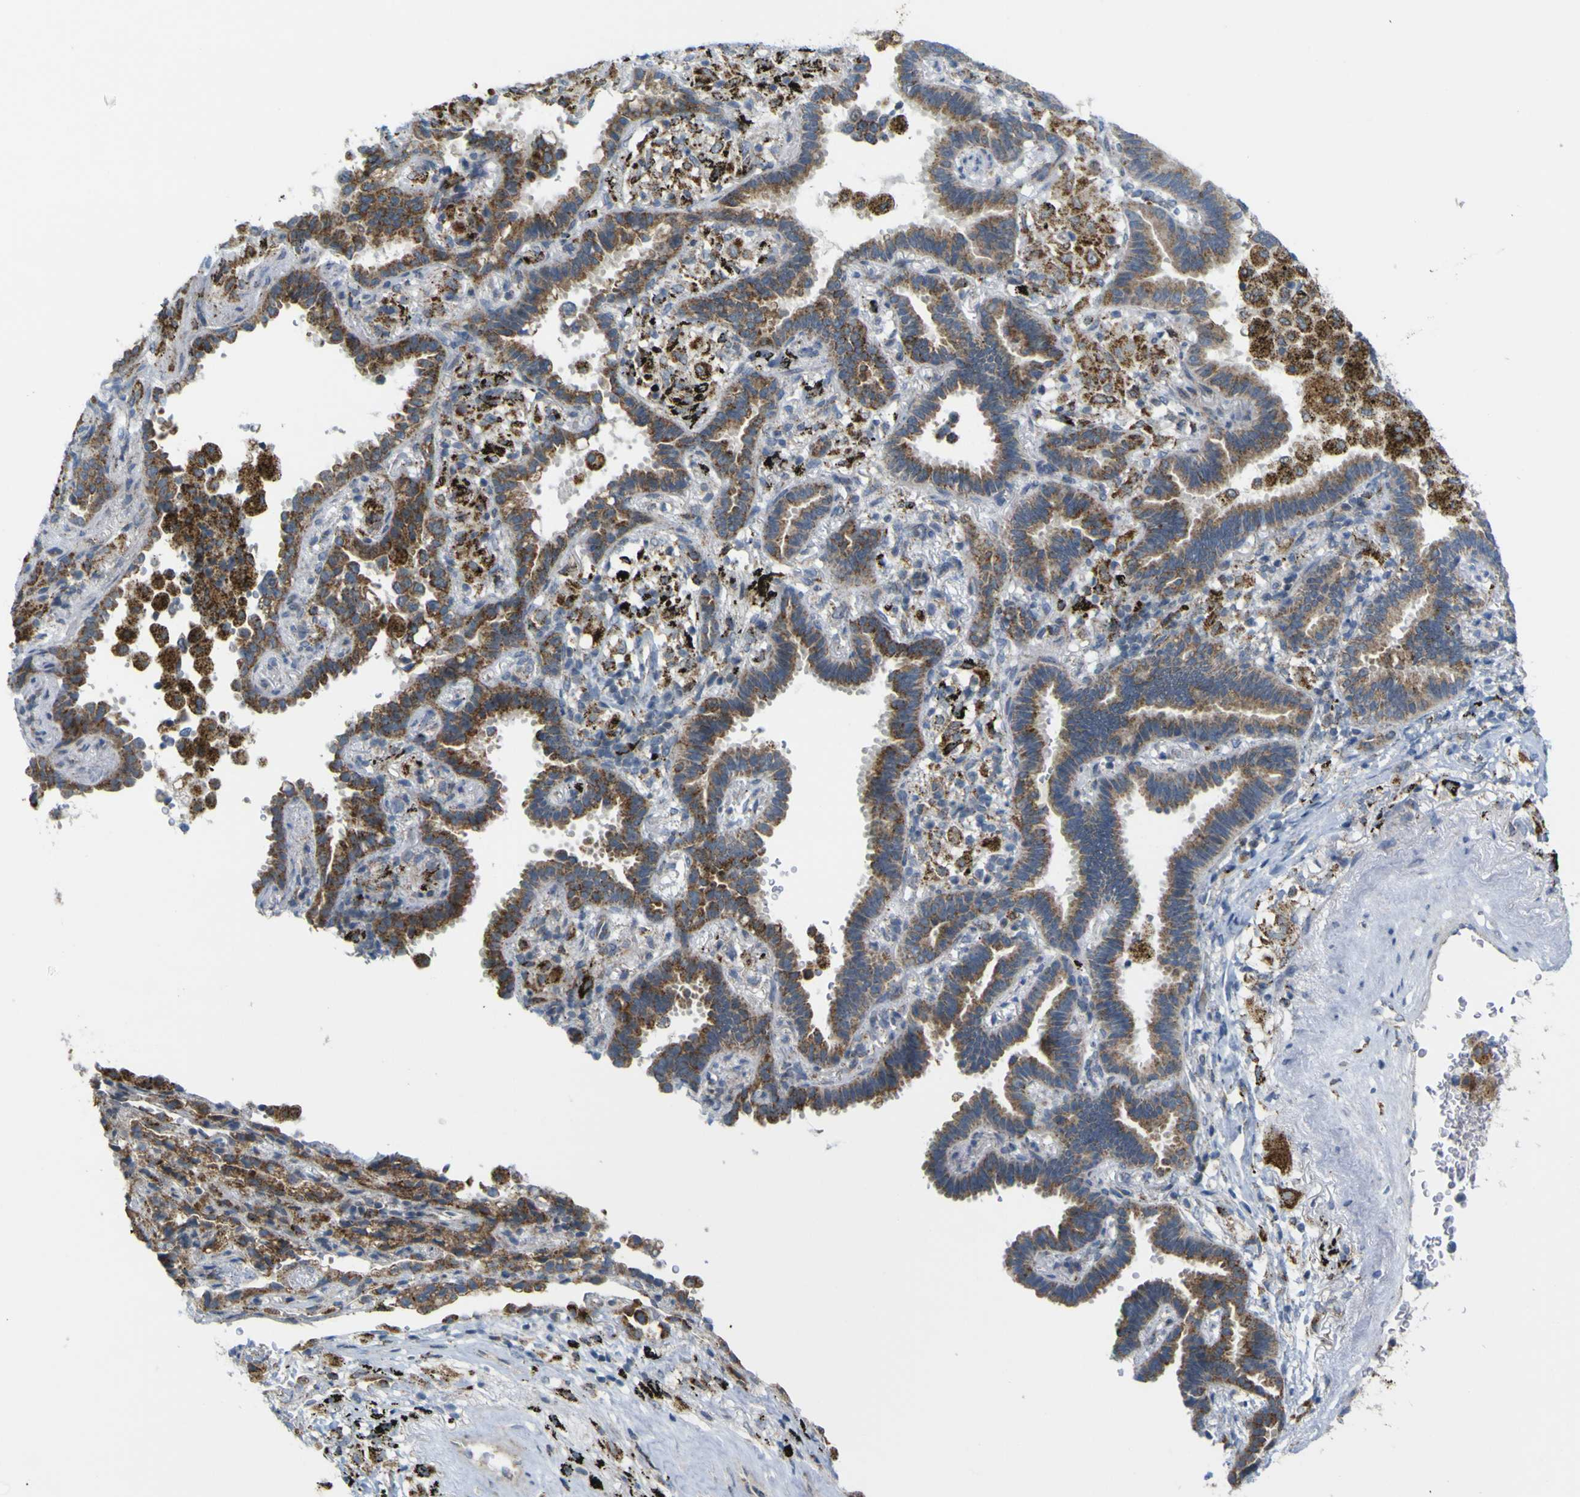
{"staining": {"intensity": "moderate", "quantity": ">75%", "location": "cytoplasmic/membranous"}, "tissue": "lung cancer", "cell_type": "Tumor cells", "image_type": "cancer", "snomed": [{"axis": "morphology", "description": "Normal tissue, NOS"}, {"axis": "morphology", "description": "Adenocarcinoma, NOS"}, {"axis": "topography", "description": "Lung"}], "caption": "Immunohistochemical staining of lung cancer (adenocarcinoma) displays medium levels of moderate cytoplasmic/membranous protein staining in approximately >75% of tumor cells.", "gene": "ACBD5", "patient": {"sex": "male", "age": 59}}